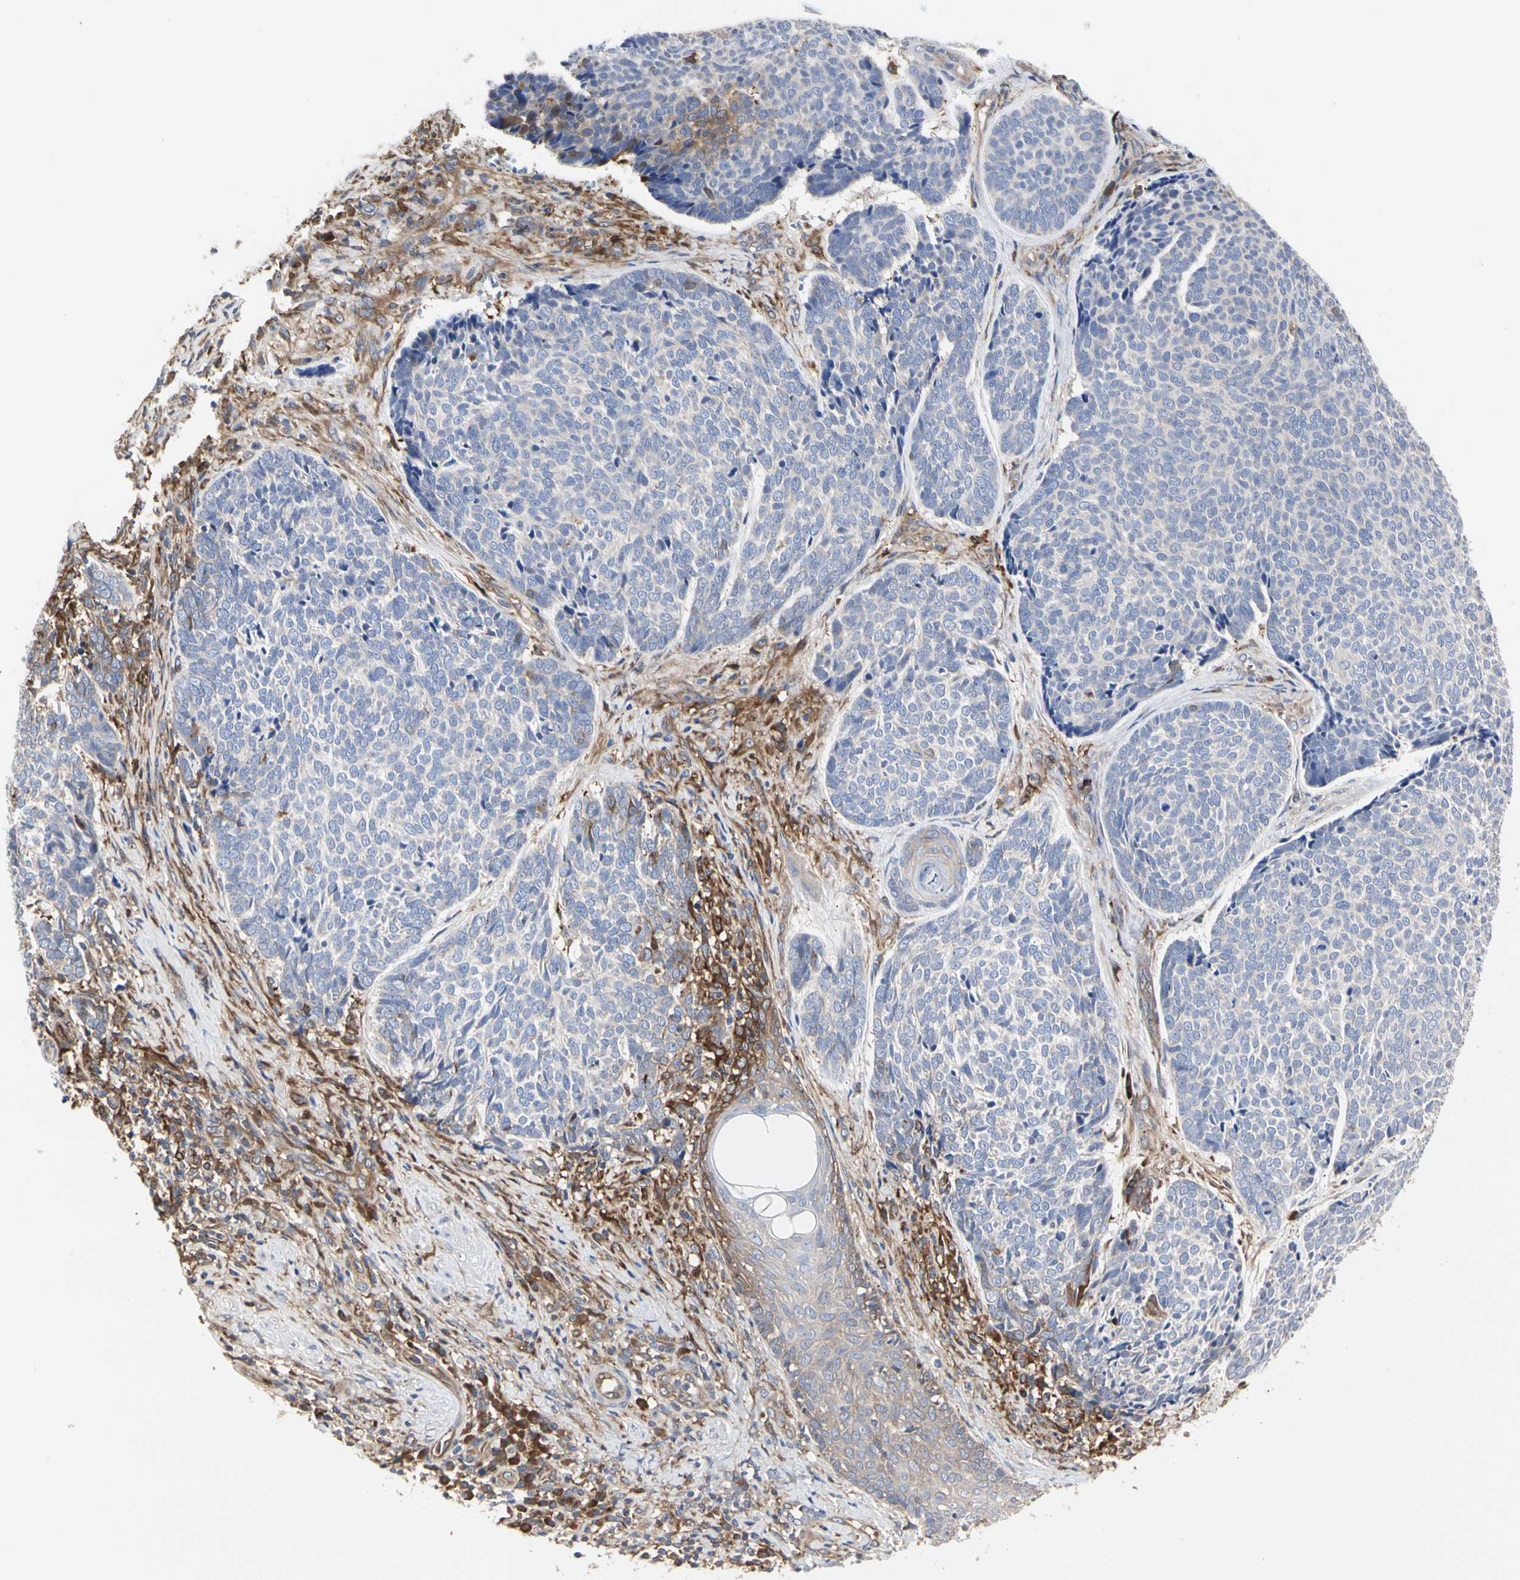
{"staining": {"intensity": "negative", "quantity": "none", "location": "none"}, "tissue": "skin cancer", "cell_type": "Tumor cells", "image_type": "cancer", "snomed": [{"axis": "morphology", "description": "Basal cell carcinoma"}, {"axis": "topography", "description": "Skin"}], "caption": "Immunohistochemistry micrograph of skin basal cell carcinoma stained for a protein (brown), which shows no staining in tumor cells.", "gene": "C3orf52", "patient": {"sex": "male", "age": 84}}